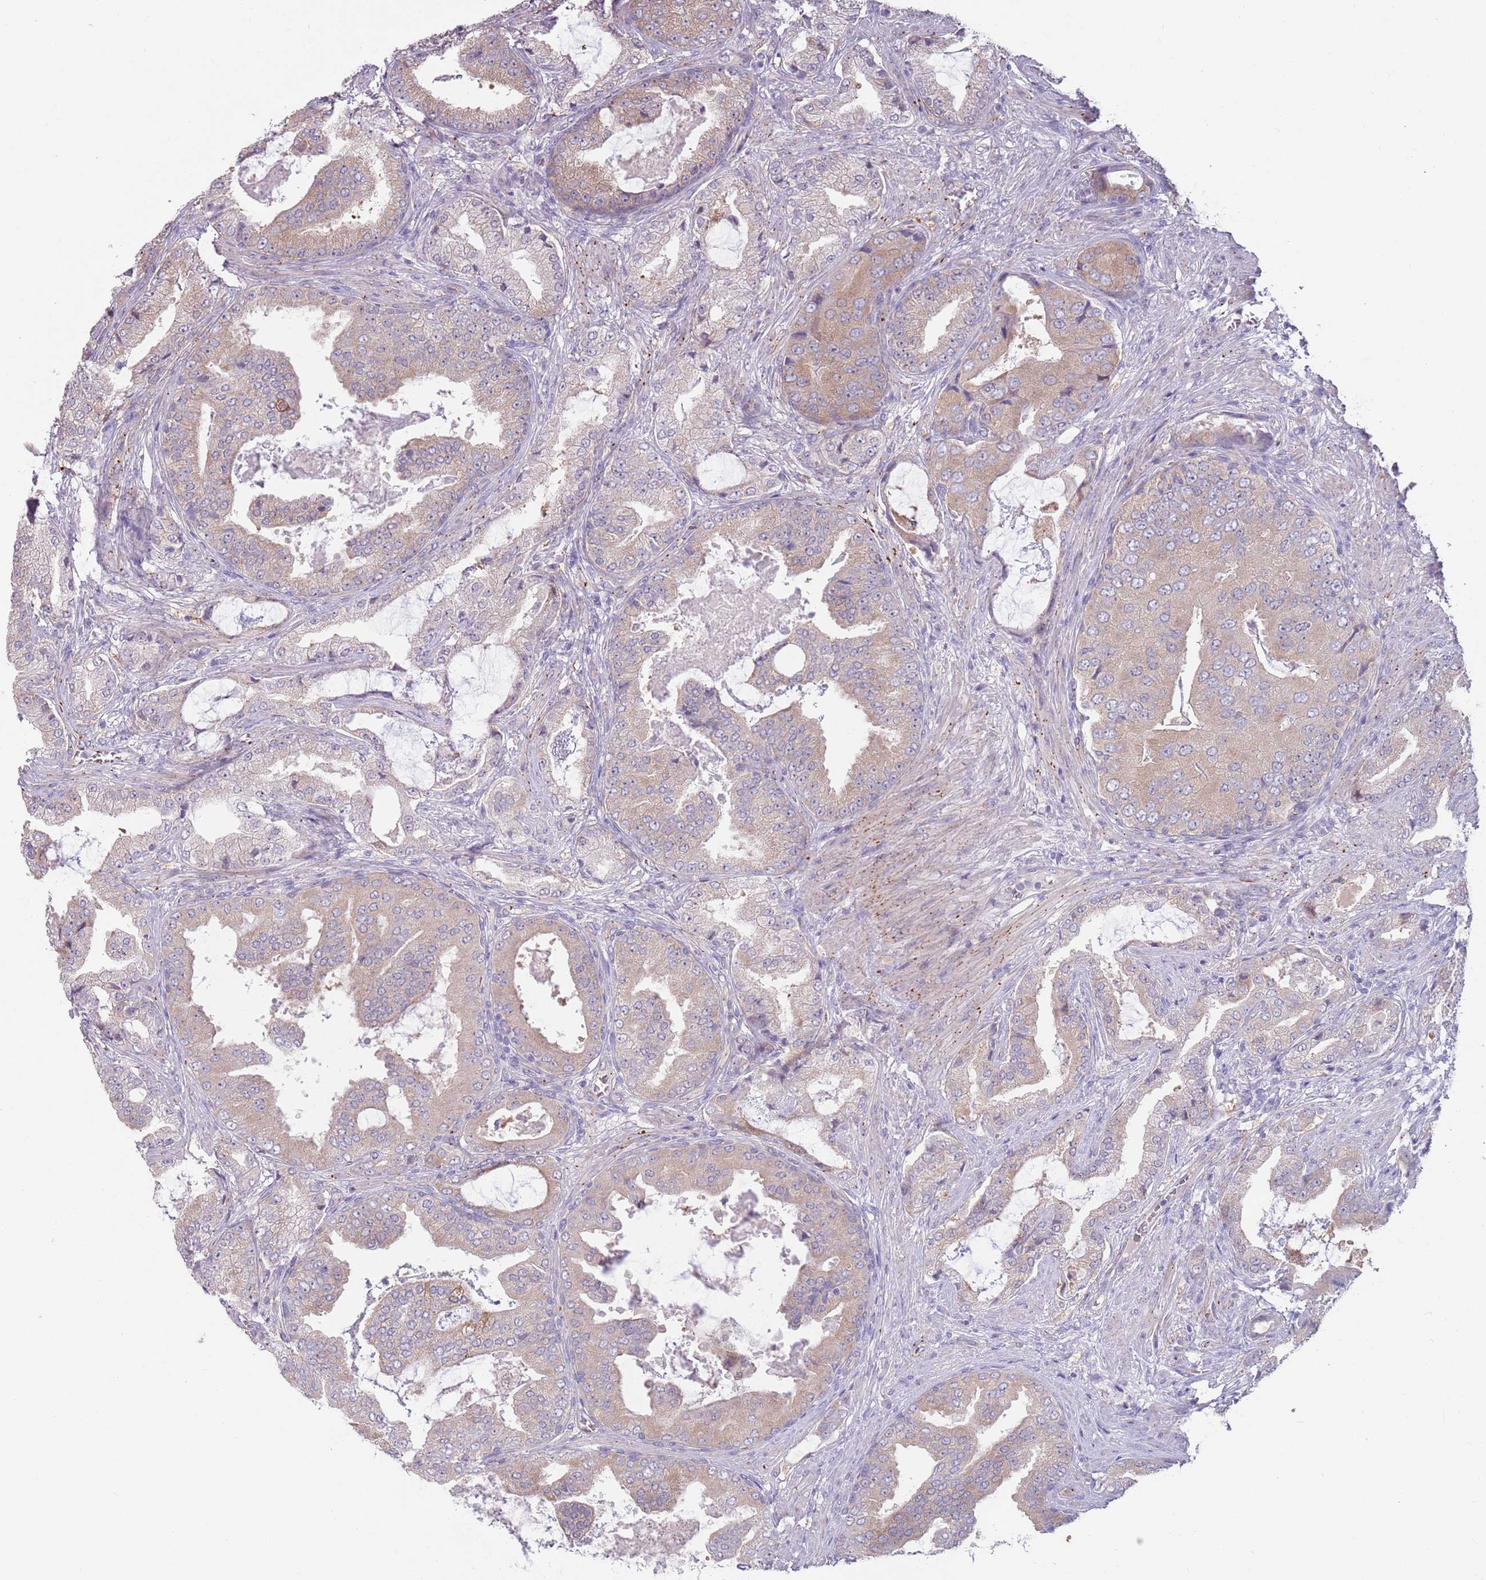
{"staining": {"intensity": "weak", "quantity": "25%-75%", "location": "cytoplasmic/membranous"}, "tissue": "prostate cancer", "cell_type": "Tumor cells", "image_type": "cancer", "snomed": [{"axis": "morphology", "description": "Adenocarcinoma, High grade"}, {"axis": "topography", "description": "Prostate"}], "caption": "Weak cytoplasmic/membranous protein positivity is identified in approximately 25%-75% of tumor cells in prostate cancer. The protein is stained brown, and the nuclei are stained in blue (DAB (3,3'-diaminobenzidine) IHC with brightfield microscopy, high magnification).", "gene": "LDHD", "patient": {"sex": "male", "age": 68}}